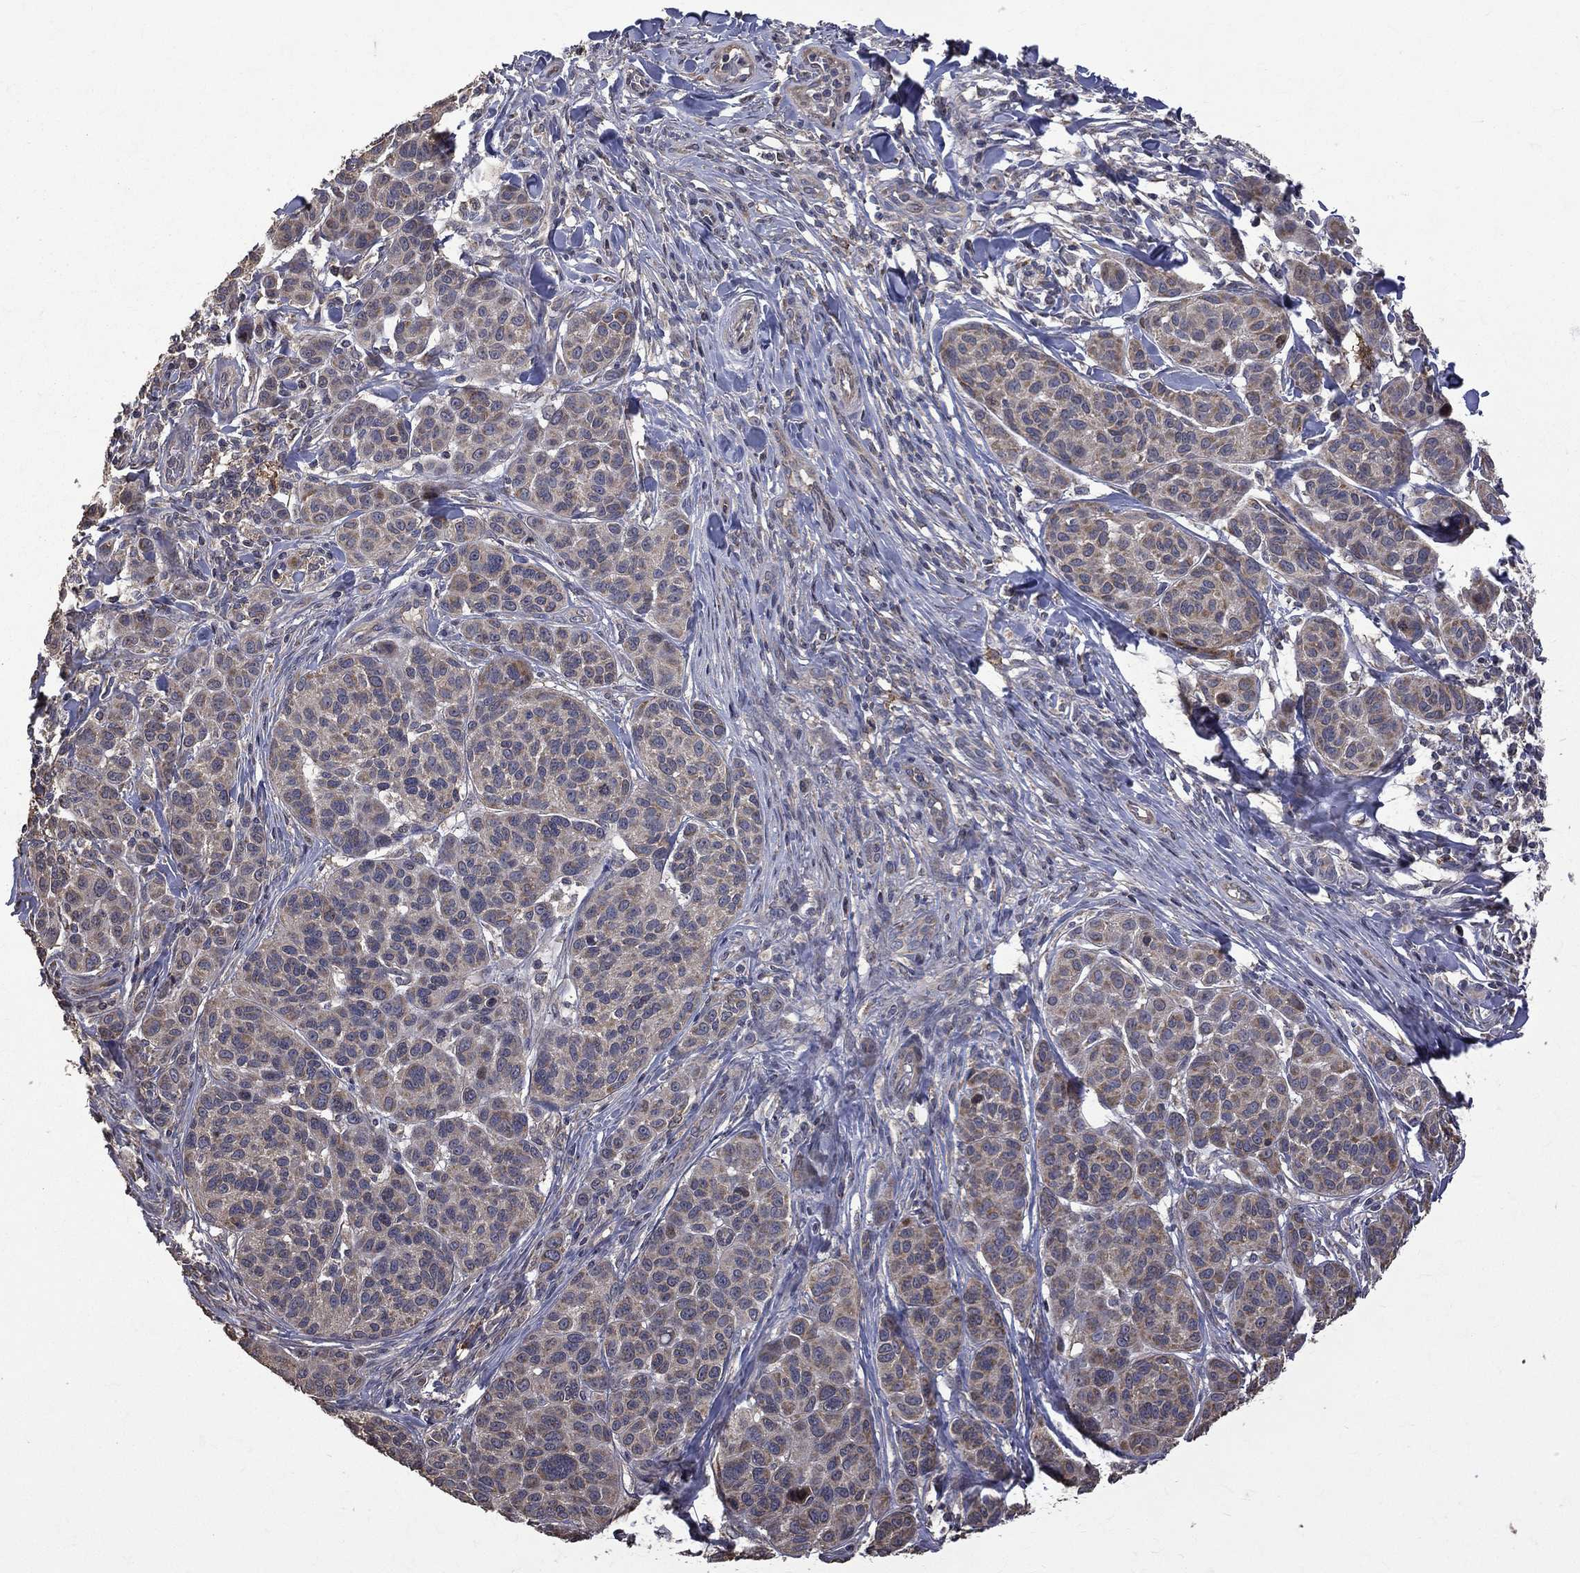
{"staining": {"intensity": "weak", "quantity": "<25%", "location": "cytoplasmic/membranous"}, "tissue": "melanoma", "cell_type": "Tumor cells", "image_type": "cancer", "snomed": [{"axis": "morphology", "description": "Malignant melanoma, NOS"}, {"axis": "topography", "description": "Skin"}], "caption": "DAB (3,3'-diaminobenzidine) immunohistochemical staining of melanoma displays no significant staining in tumor cells.", "gene": "RPGR", "patient": {"sex": "male", "age": 79}}